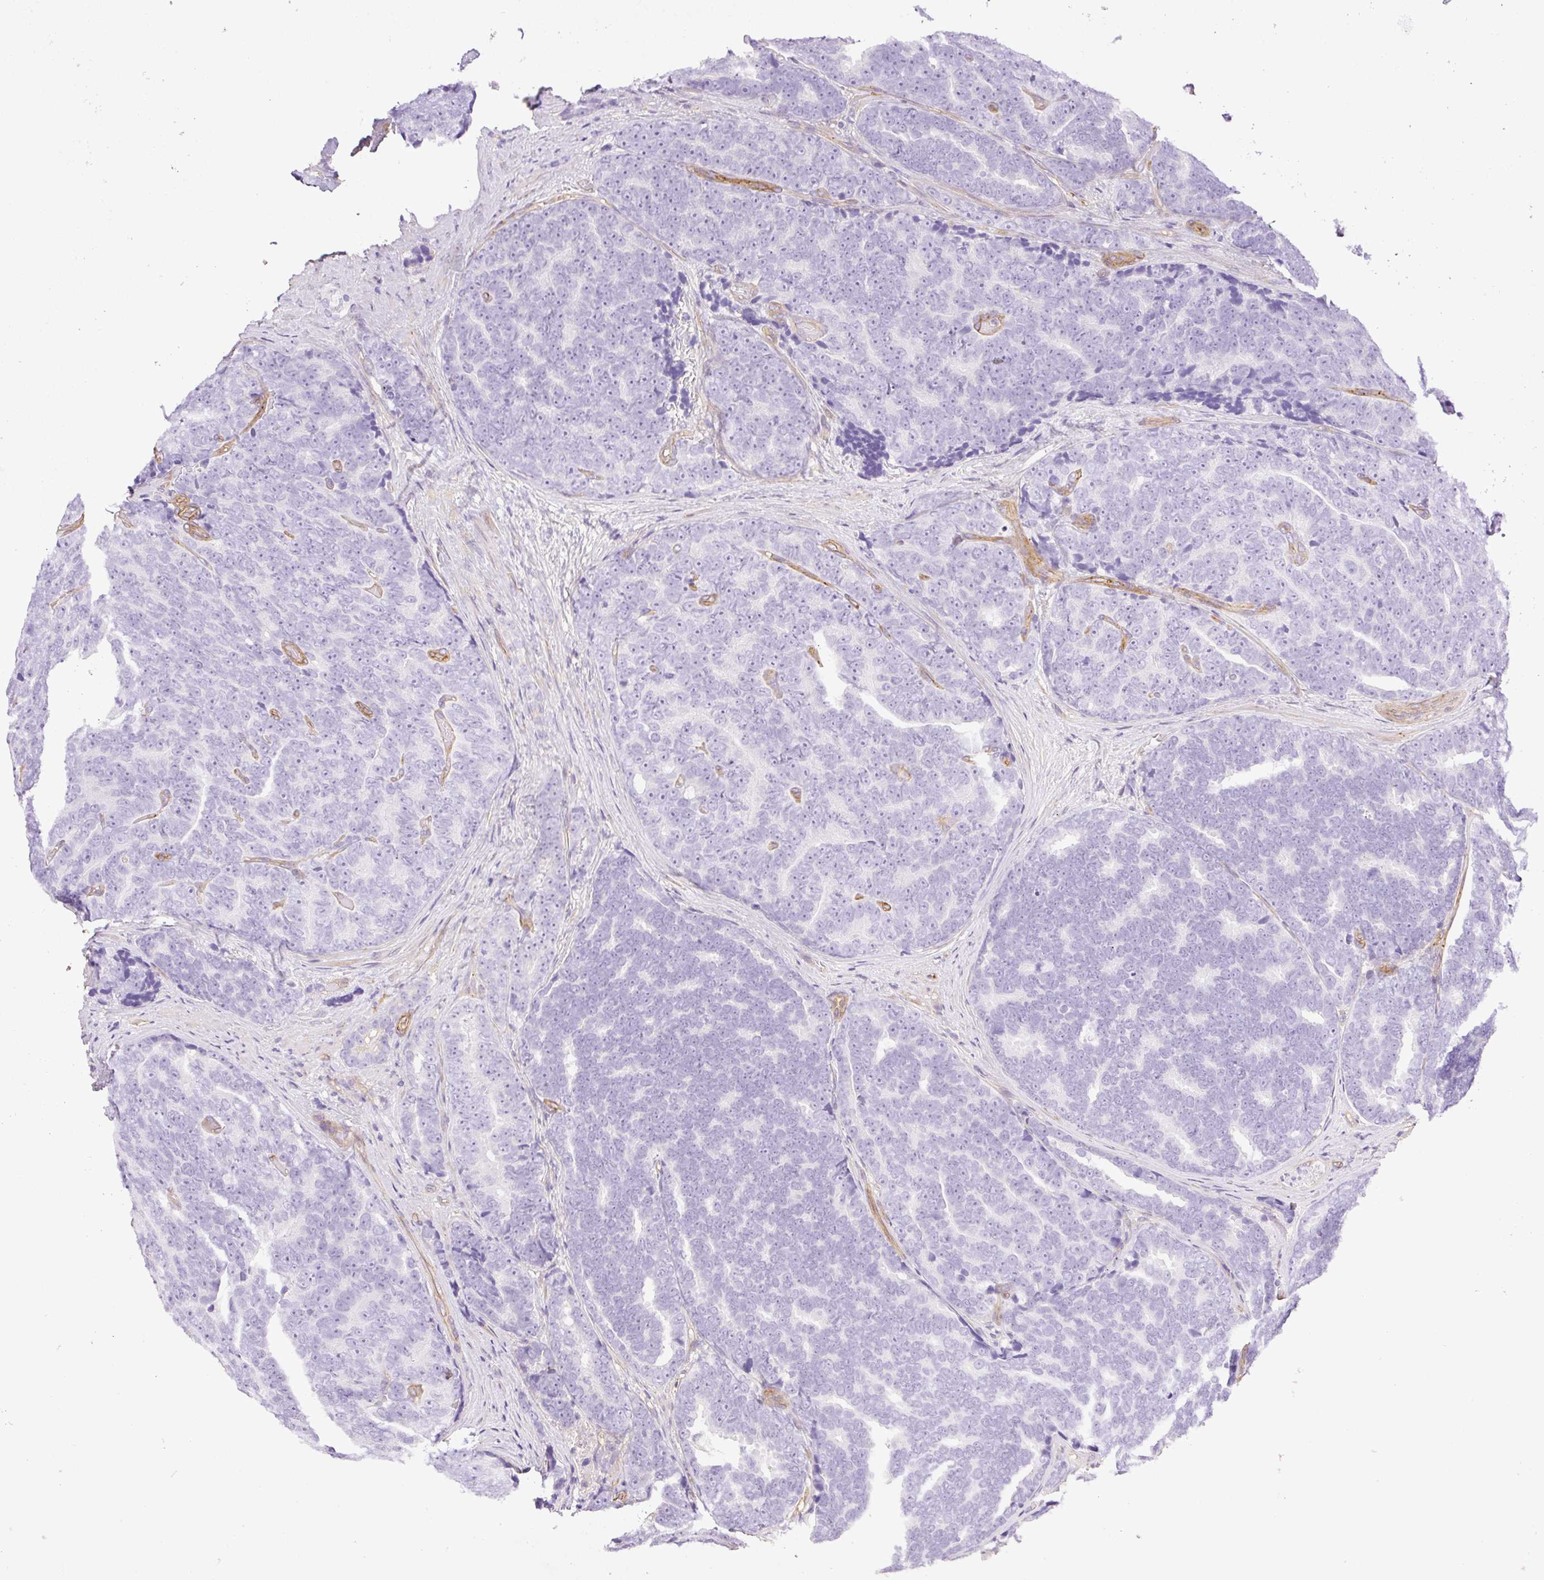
{"staining": {"intensity": "negative", "quantity": "none", "location": "none"}, "tissue": "prostate cancer", "cell_type": "Tumor cells", "image_type": "cancer", "snomed": [{"axis": "morphology", "description": "Adenocarcinoma, Low grade"}, {"axis": "topography", "description": "Prostate"}], "caption": "The image shows no staining of tumor cells in prostate cancer (adenocarcinoma (low-grade)).", "gene": "EHD3", "patient": {"sex": "male", "age": 62}}